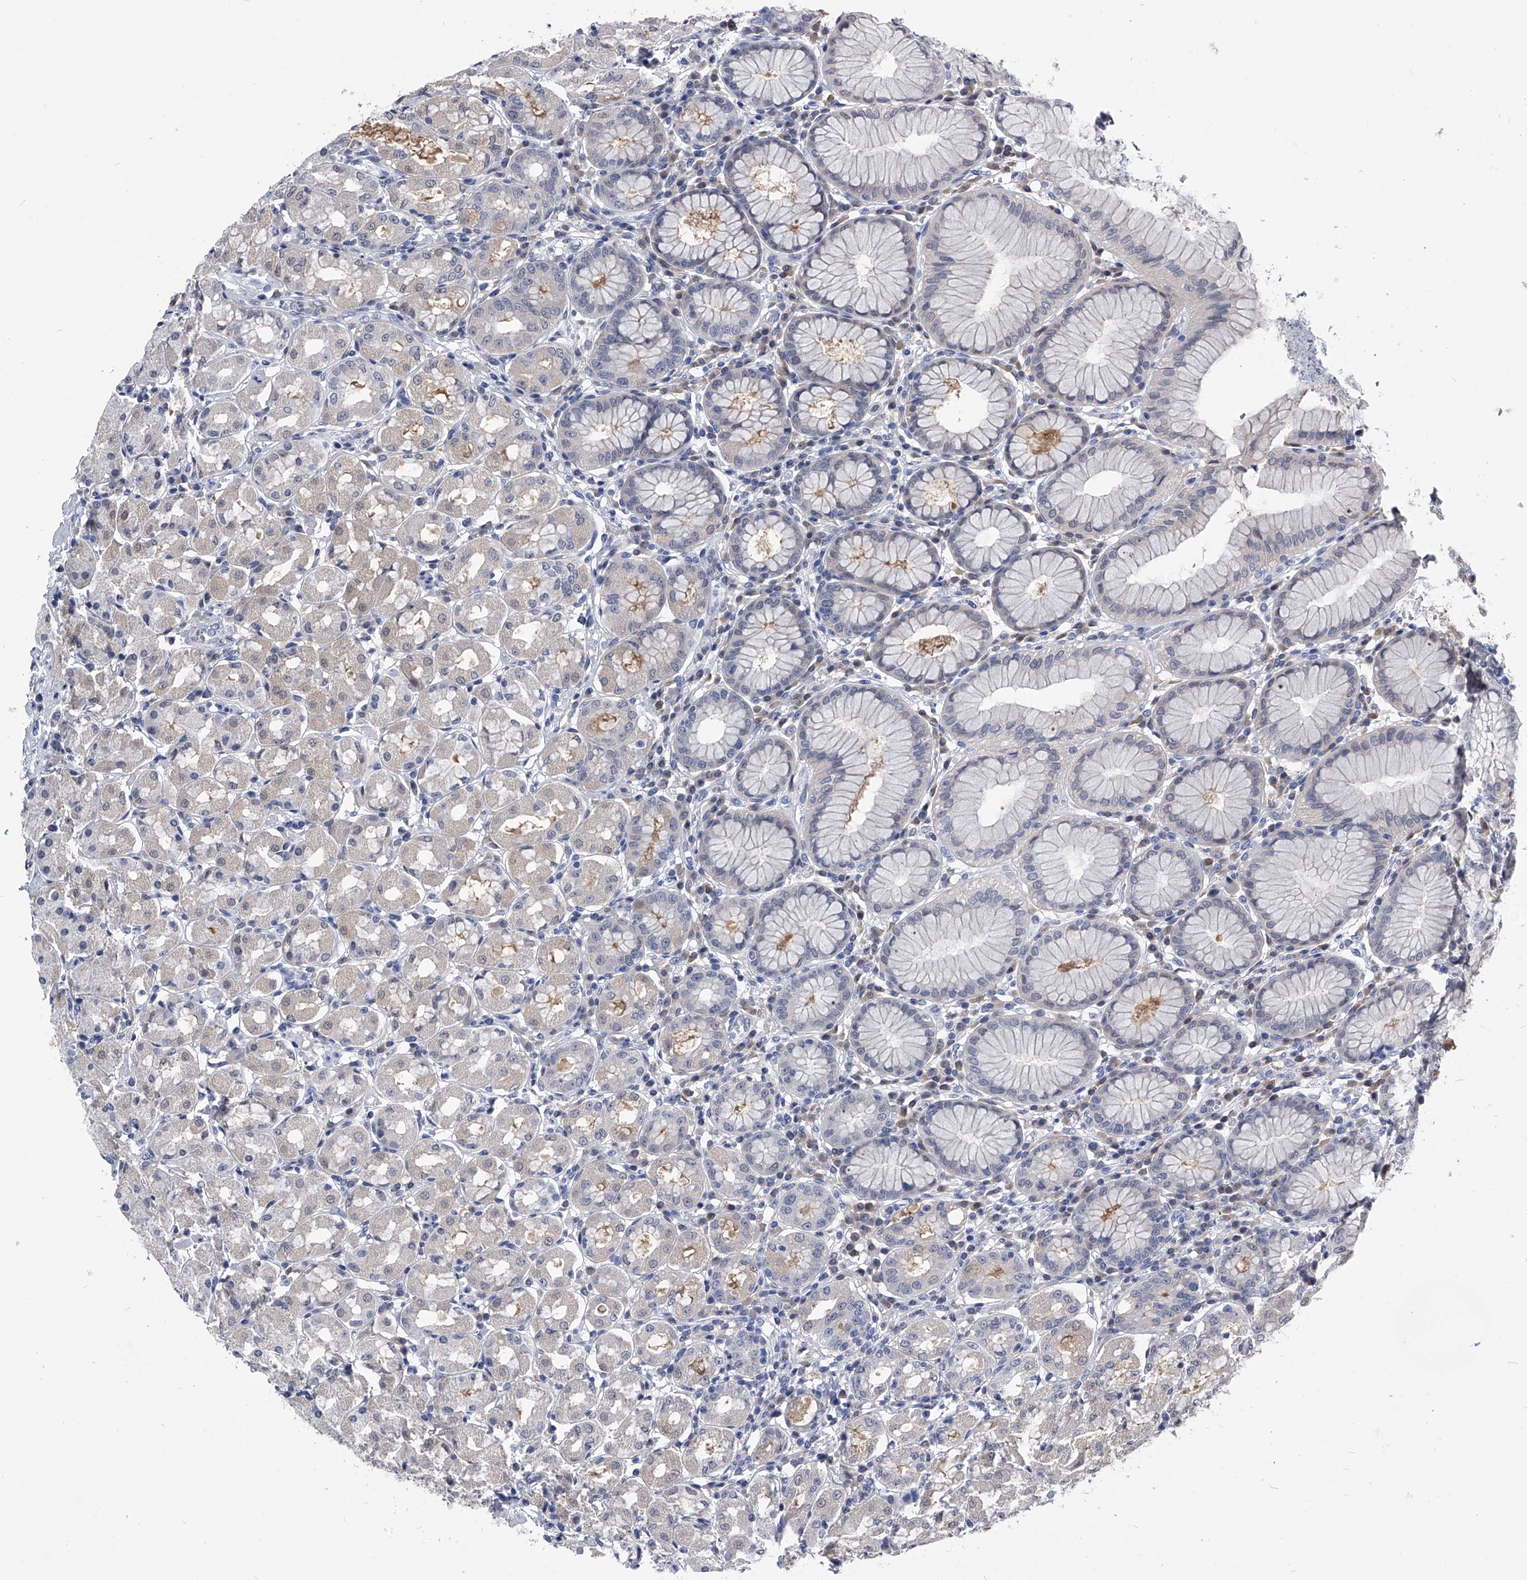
{"staining": {"intensity": "weak", "quantity": "25%-75%", "location": "cytoplasmic/membranous"}, "tissue": "stomach", "cell_type": "Glandular cells", "image_type": "normal", "snomed": [{"axis": "morphology", "description": "Normal tissue, NOS"}, {"axis": "topography", "description": "Stomach"}, {"axis": "topography", "description": "Stomach, lower"}], "caption": "Glandular cells demonstrate low levels of weak cytoplasmic/membranous positivity in about 25%-75% of cells in unremarkable stomach.", "gene": "PDXK", "patient": {"sex": "female", "age": 56}}